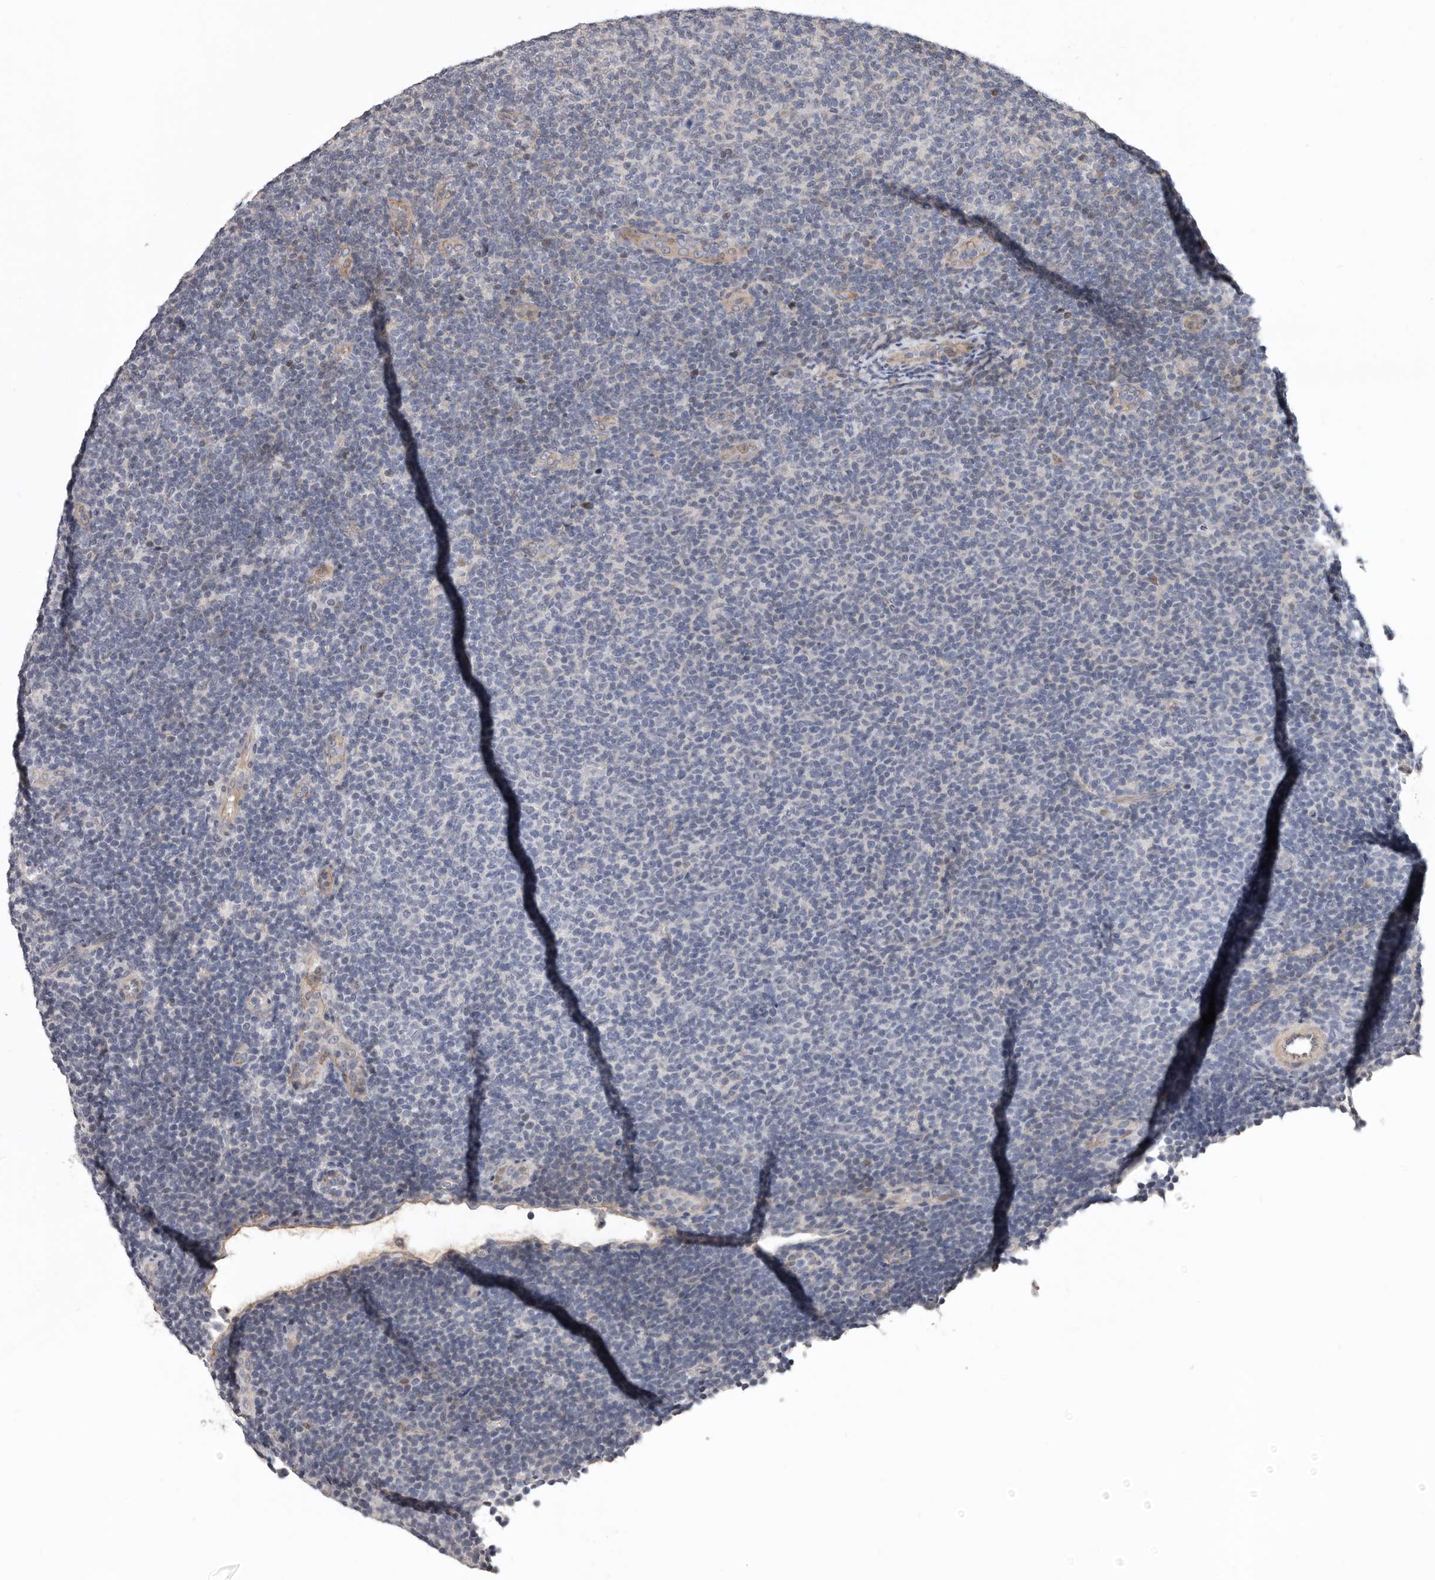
{"staining": {"intensity": "negative", "quantity": "none", "location": "none"}, "tissue": "lymphoma", "cell_type": "Tumor cells", "image_type": "cancer", "snomed": [{"axis": "morphology", "description": "Malignant lymphoma, non-Hodgkin's type, Low grade"}, {"axis": "topography", "description": "Lymph node"}], "caption": "Tumor cells are negative for protein expression in human lymphoma. The staining was performed using DAB (3,3'-diaminobenzidine) to visualize the protein expression in brown, while the nuclei were stained in blue with hematoxylin (Magnification: 20x).", "gene": "RNF217", "patient": {"sex": "male", "age": 66}}